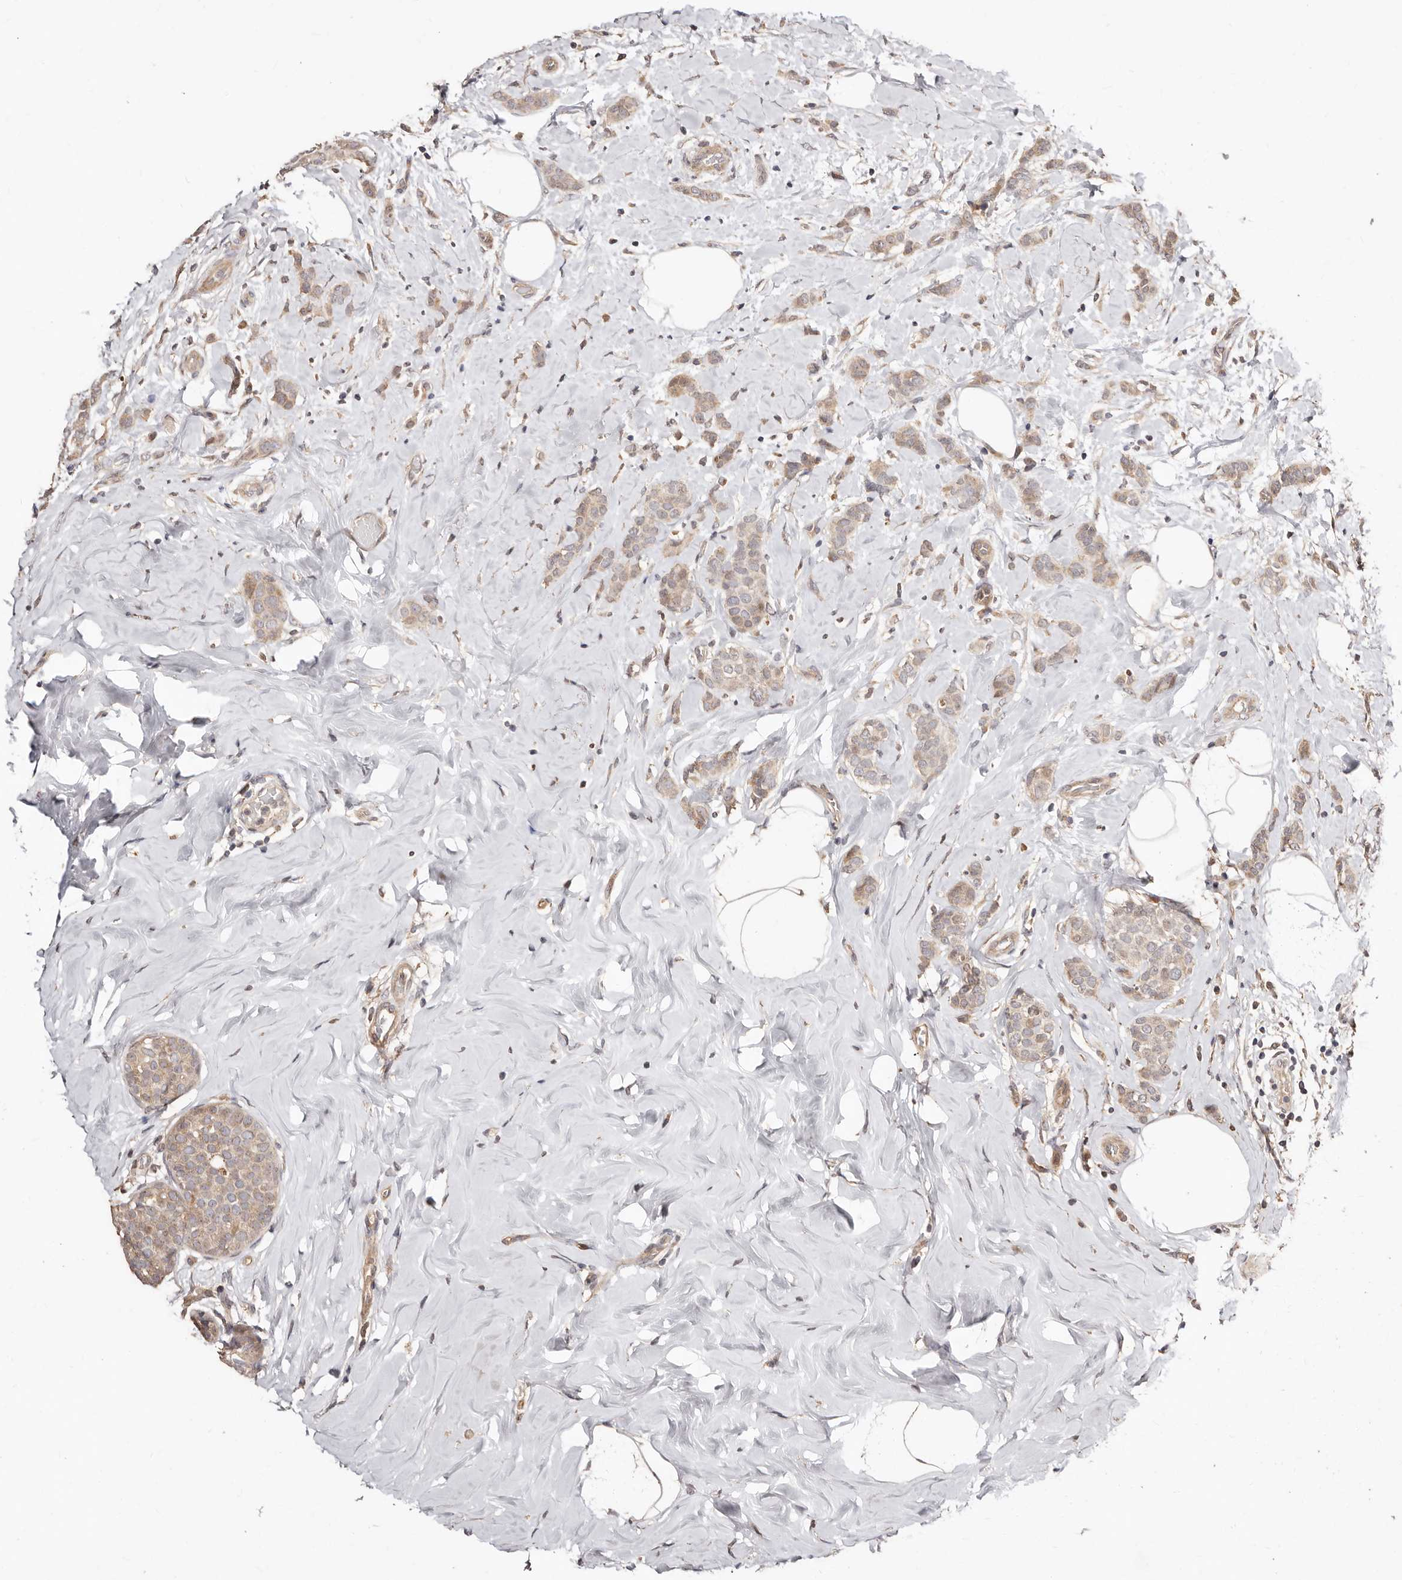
{"staining": {"intensity": "weak", "quantity": ">75%", "location": "cytoplasmic/membranous"}, "tissue": "breast cancer", "cell_type": "Tumor cells", "image_type": "cancer", "snomed": [{"axis": "morphology", "description": "Lobular carcinoma, in situ"}, {"axis": "morphology", "description": "Lobular carcinoma"}, {"axis": "topography", "description": "Breast"}], "caption": "This image reveals IHC staining of human lobular carcinoma in situ (breast), with low weak cytoplasmic/membranous positivity in approximately >75% of tumor cells.", "gene": "APOL6", "patient": {"sex": "female", "age": 41}}